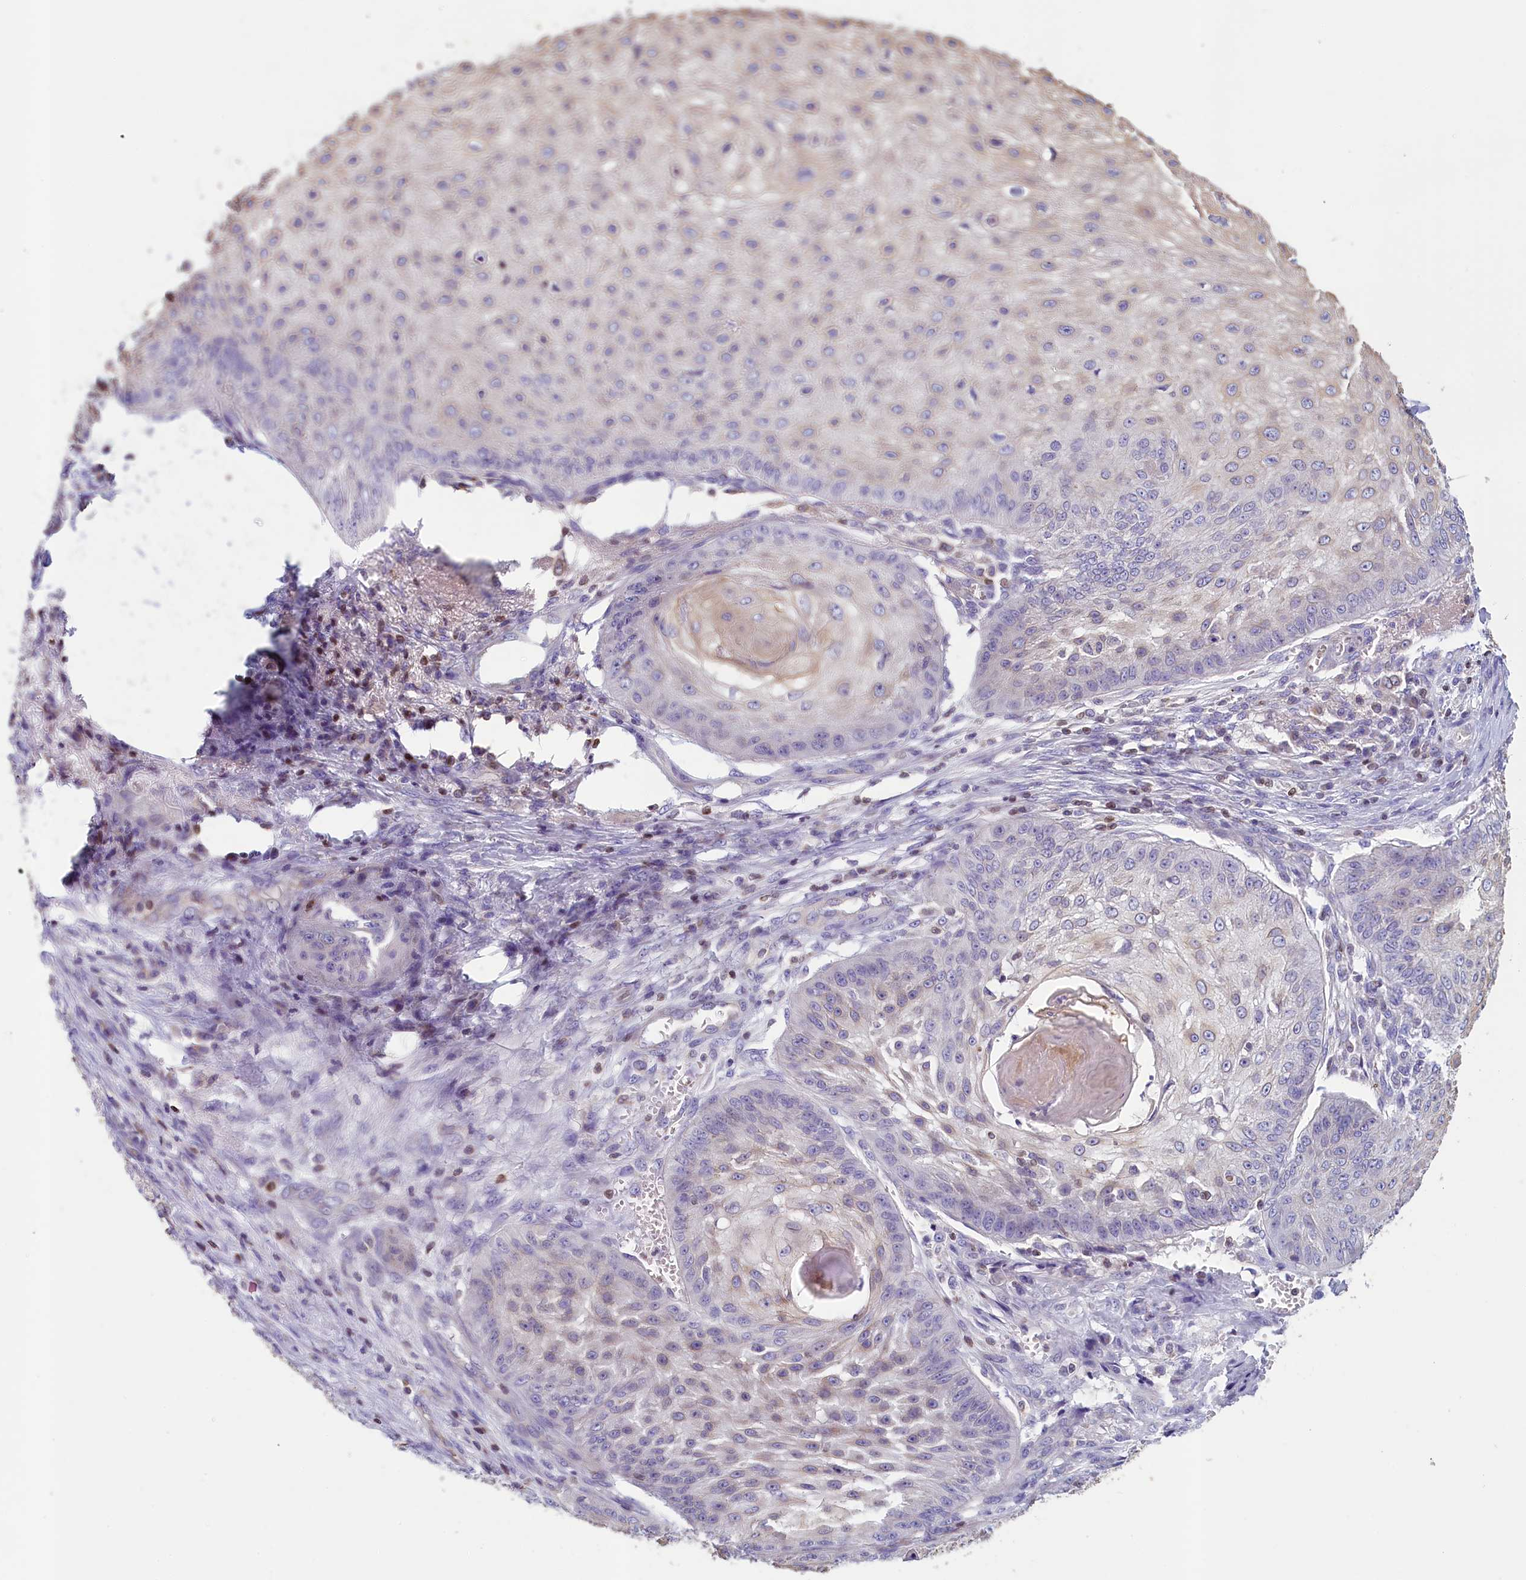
{"staining": {"intensity": "negative", "quantity": "none", "location": "none"}, "tissue": "skin cancer", "cell_type": "Tumor cells", "image_type": "cancer", "snomed": [{"axis": "morphology", "description": "Squamous cell carcinoma, NOS"}, {"axis": "topography", "description": "Skin"}], "caption": "Immunohistochemistry of human skin squamous cell carcinoma shows no positivity in tumor cells.", "gene": "TRAF3IP3", "patient": {"sex": "male", "age": 70}}